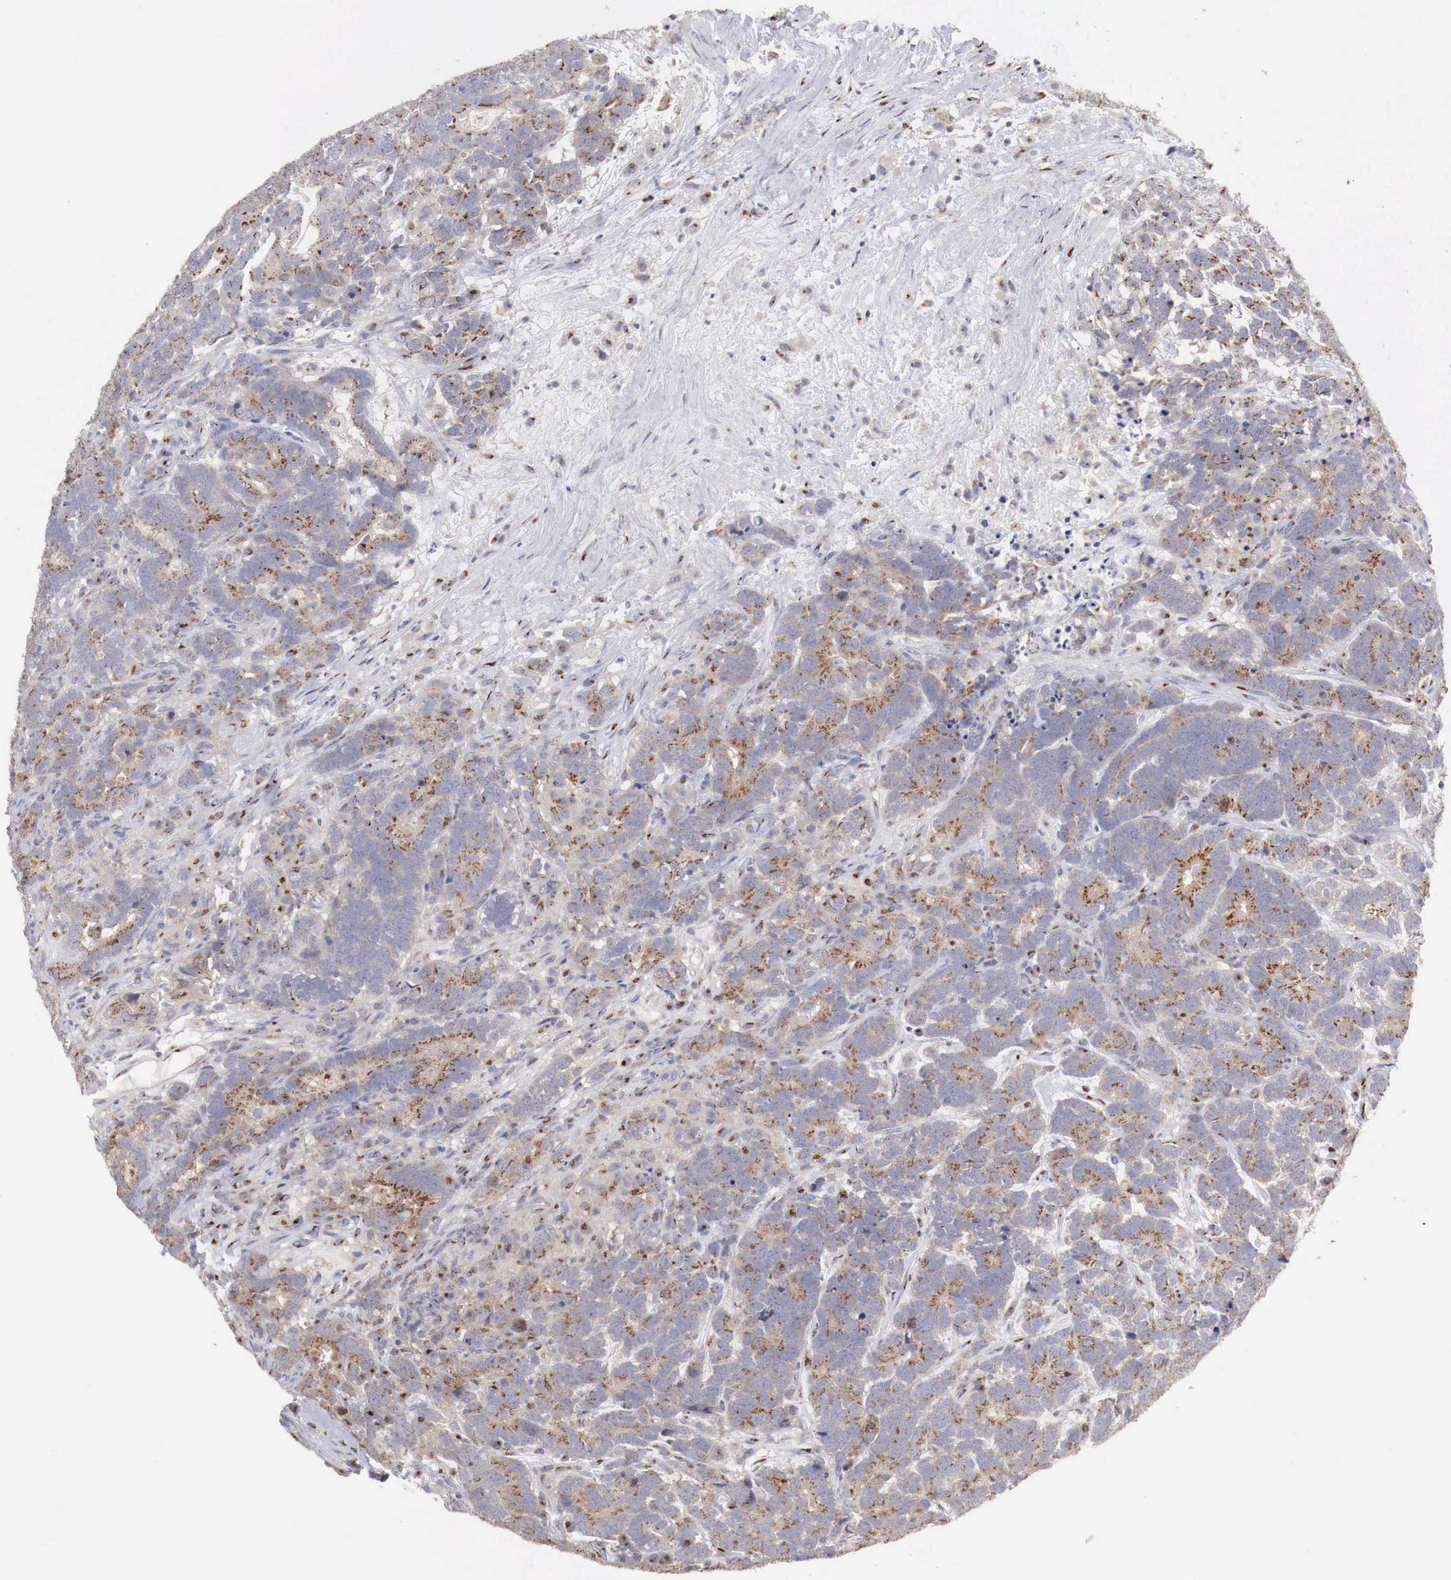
{"staining": {"intensity": "moderate", "quantity": "25%-75%", "location": "cytoplasmic/membranous"}, "tissue": "testis cancer", "cell_type": "Tumor cells", "image_type": "cancer", "snomed": [{"axis": "morphology", "description": "Carcinoma, Embryonal, NOS"}, {"axis": "topography", "description": "Testis"}], "caption": "Immunohistochemistry histopathology image of neoplastic tissue: human embryonal carcinoma (testis) stained using immunohistochemistry (IHC) demonstrates medium levels of moderate protein expression localized specifically in the cytoplasmic/membranous of tumor cells, appearing as a cytoplasmic/membranous brown color.", "gene": "SYAP1", "patient": {"sex": "male", "age": 26}}